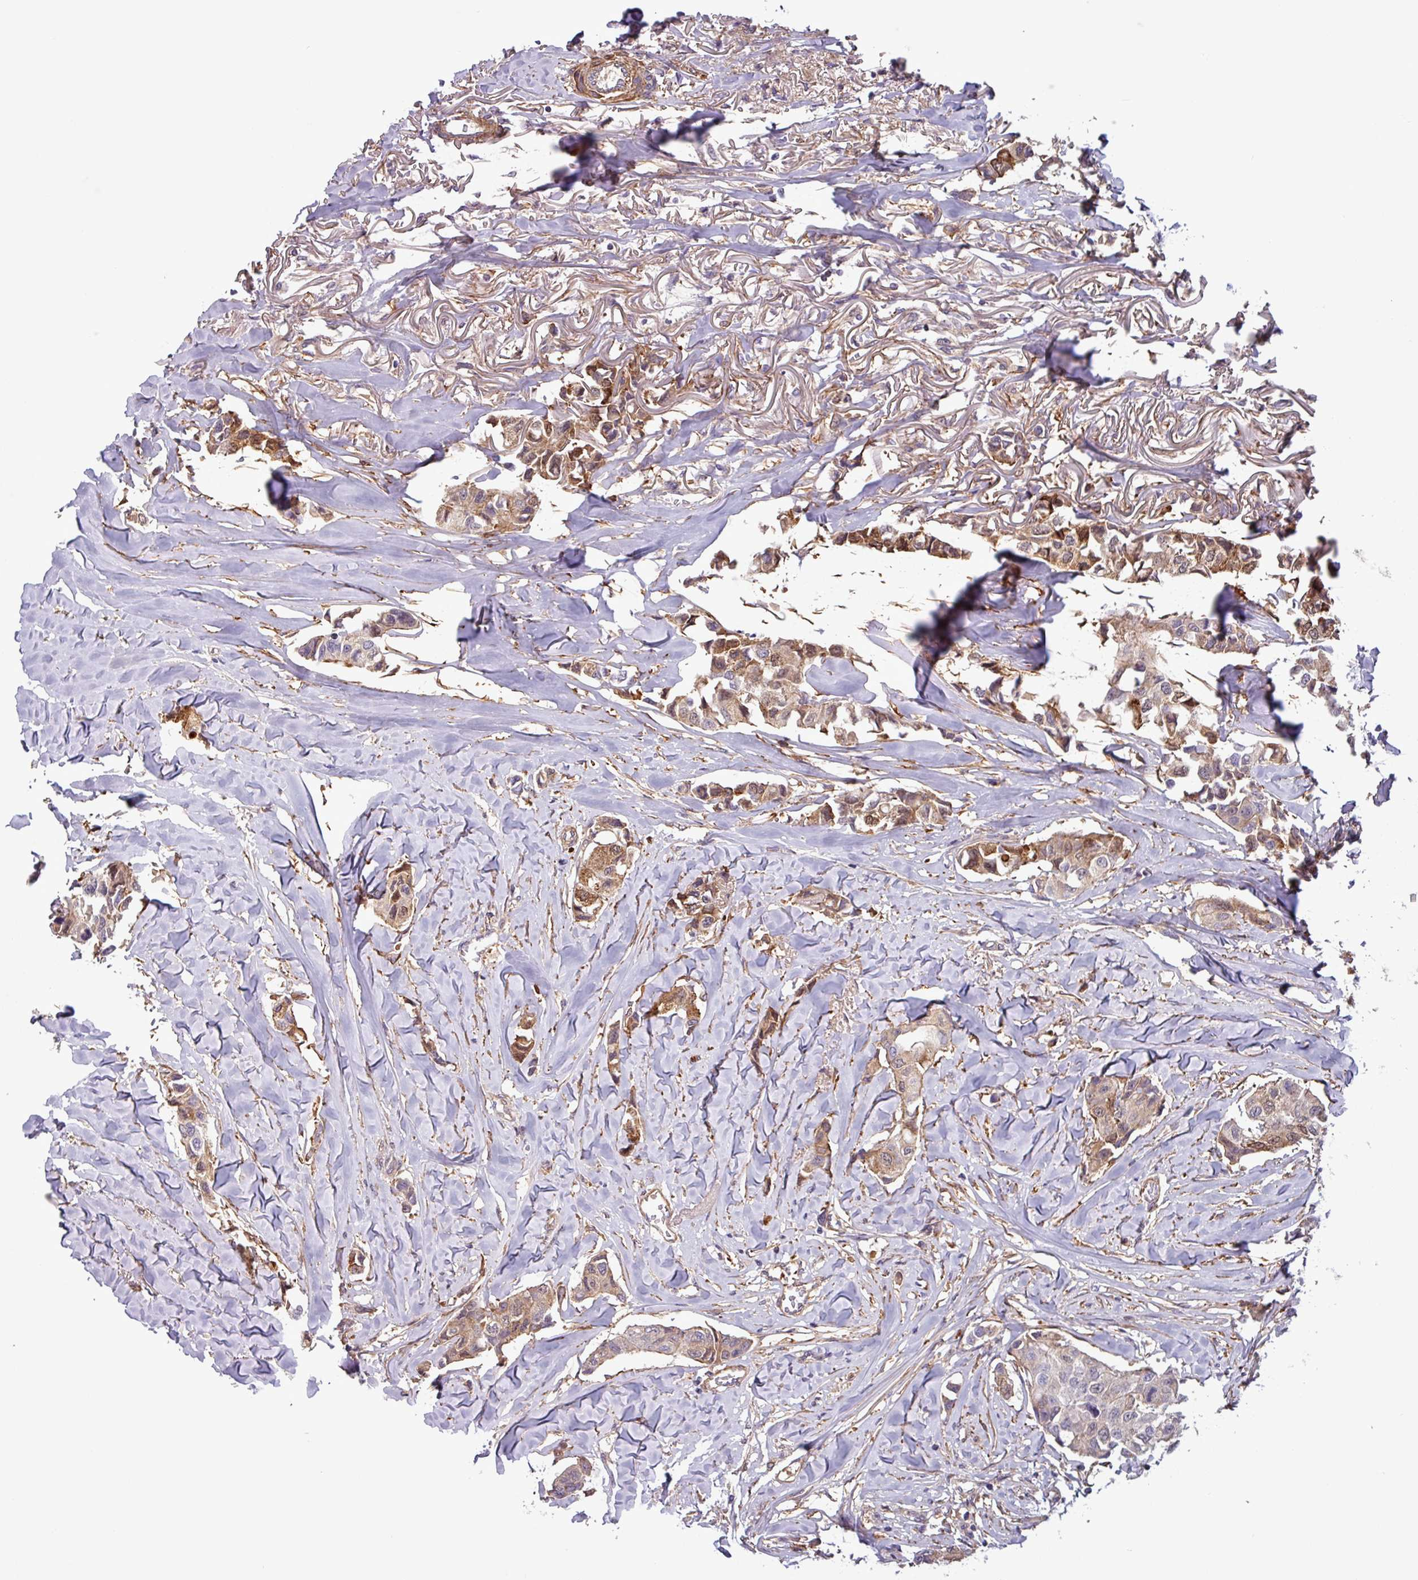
{"staining": {"intensity": "moderate", "quantity": "<25%", "location": "cytoplasmic/membranous"}, "tissue": "breast cancer", "cell_type": "Tumor cells", "image_type": "cancer", "snomed": [{"axis": "morphology", "description": "Duct carcinoma"}, {"axis": "topography", "description": "Breast"}], "caption": "A micrograph of breast cancer stained for a protein reveals moderate cytoplasmic/membranous brown staining in tumor cells.", "gene": "PCED1A", "patient": {"sex": "female", "age": 80}}